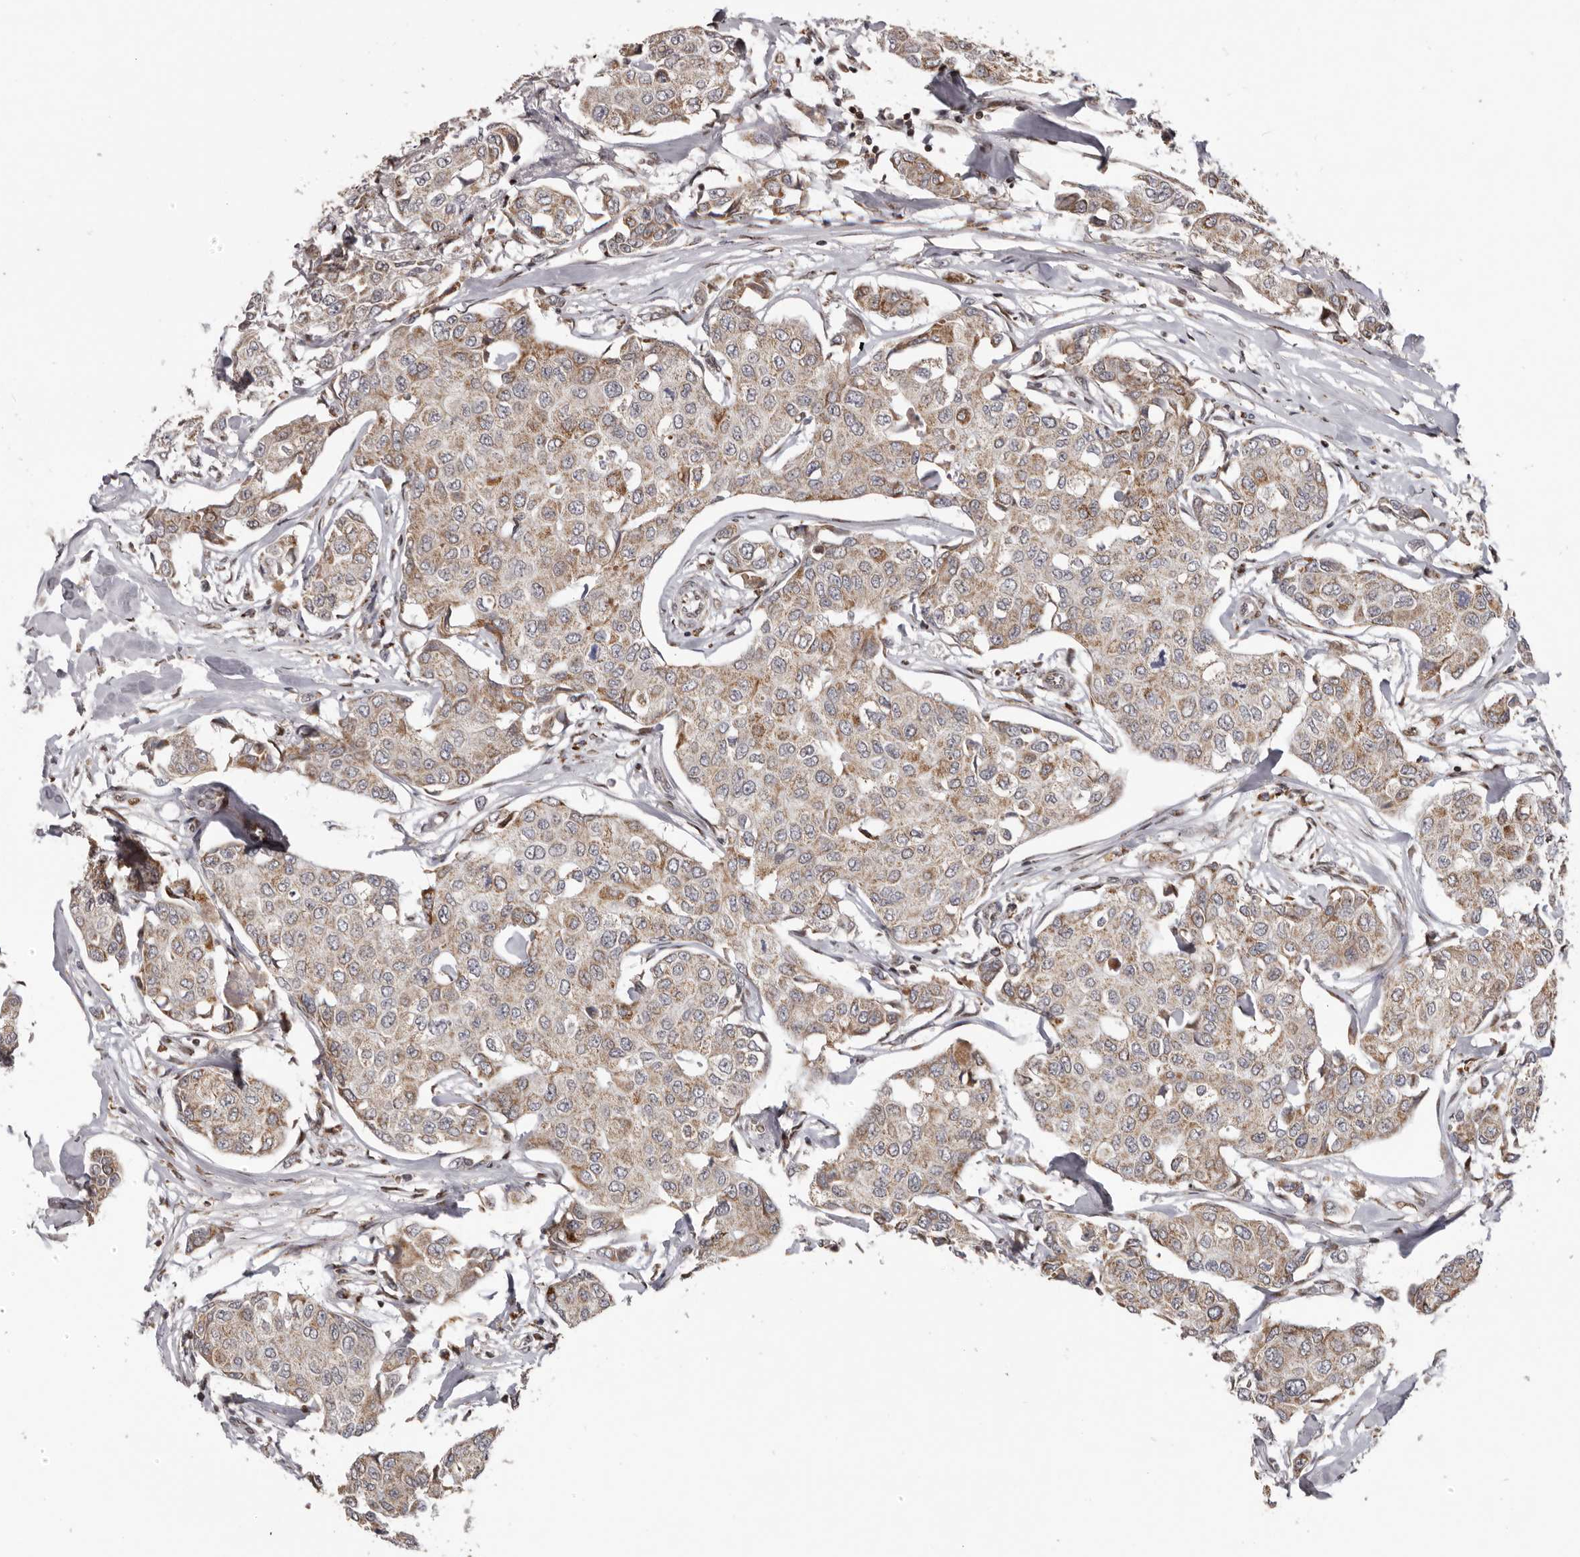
{"staining": {"intensity": "weak", "quantity": ">75%", "location": "cytoplasmic/membranous"}, "tissue": "breast cancer", "cell_type": "Tumor cells", "image_type": "cancer", "snomed": [{"axis": "morphology", "description": "Duct carcinoma"}, {"axis": "topography", "description": "Breast"}], "caption": "Breast invasive ductal carcinoma was stained to show a protein in brown. There is low levels of weak cytoplasmic/membranous expression in about >75% of tumor cells.", "gene": "C17orf99", "patient": {"sex": "female", "age": 80}}